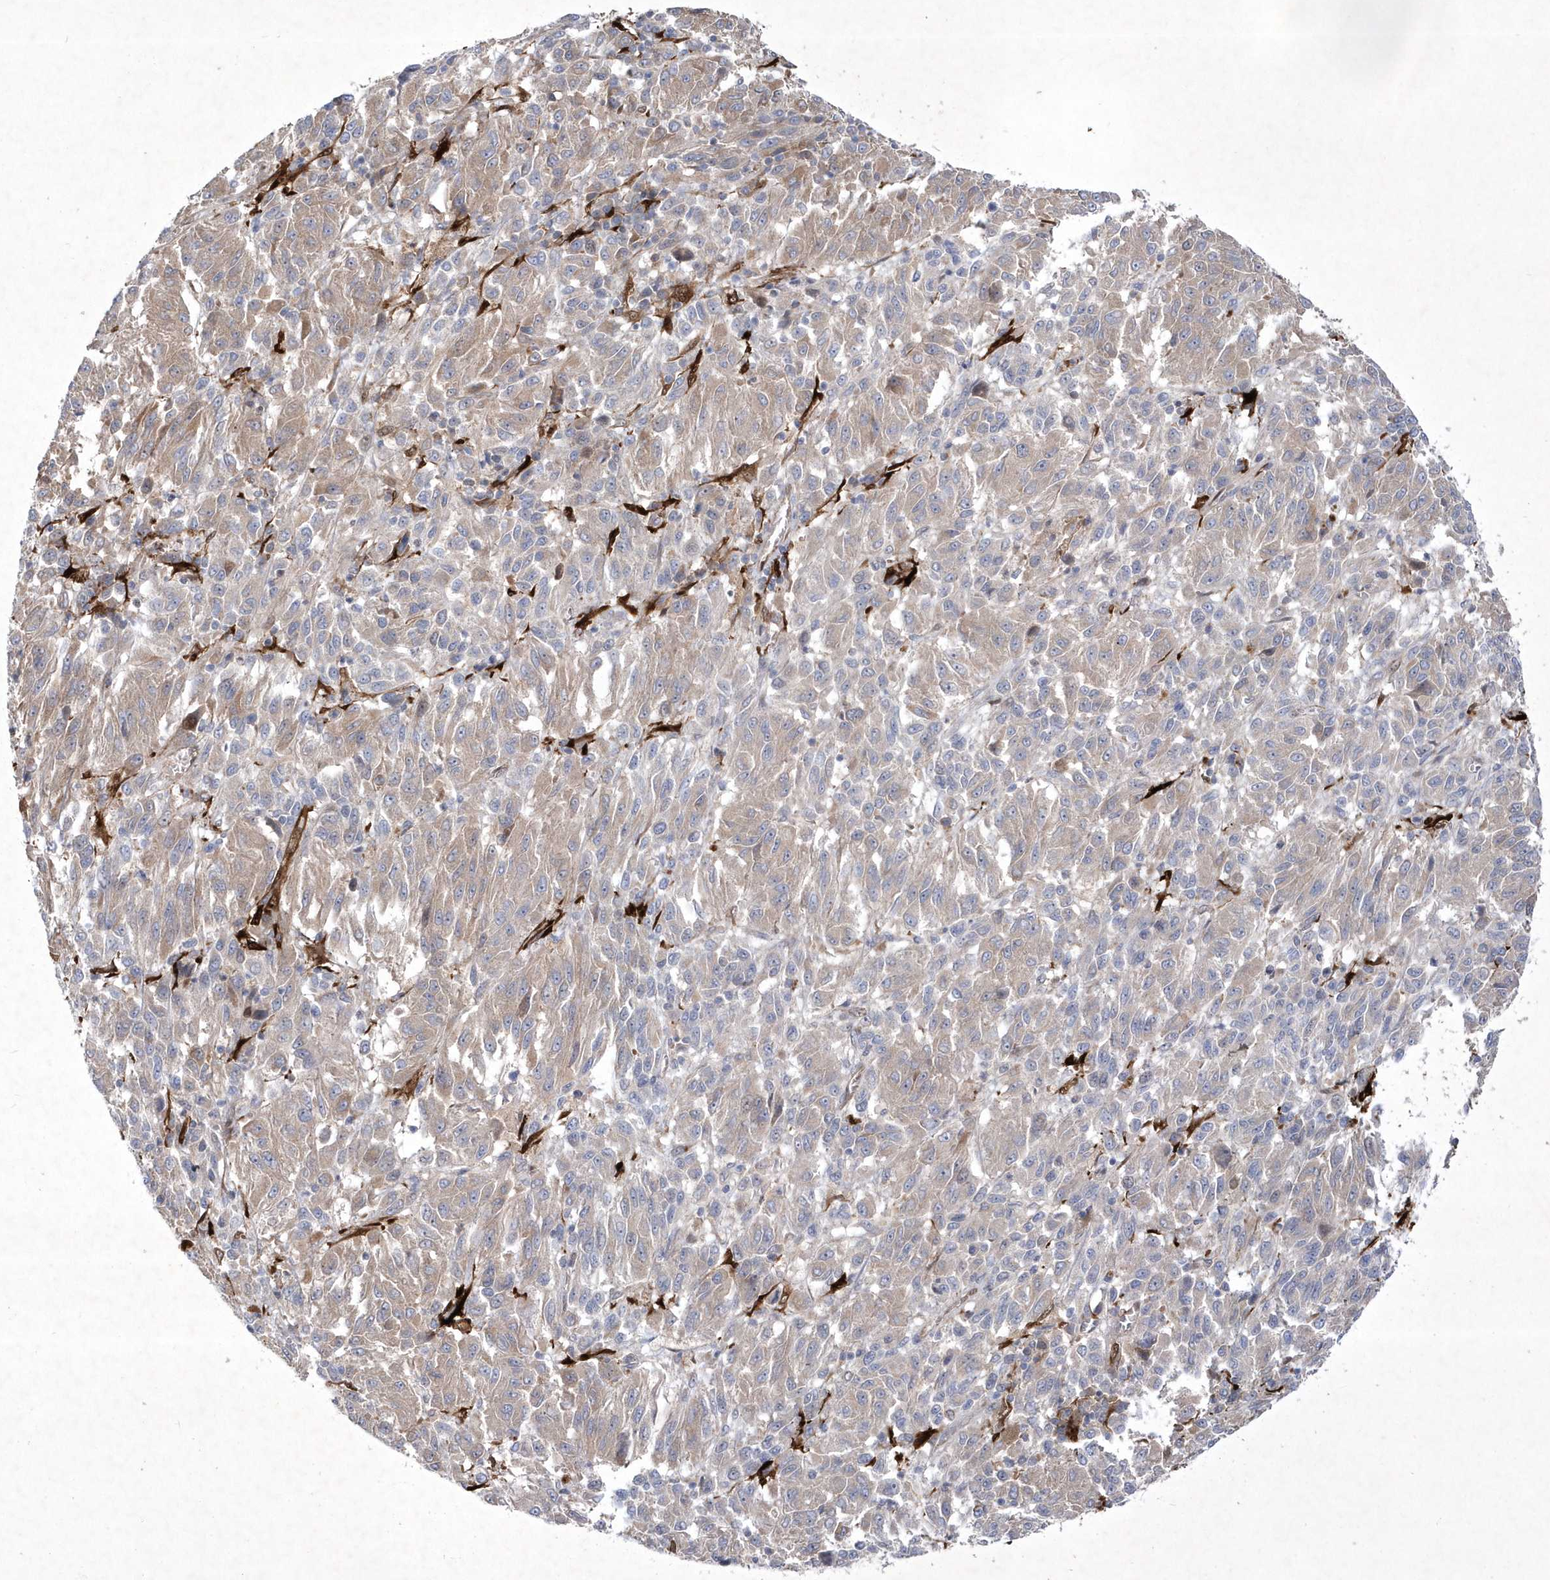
{"staining": {"intensity": "weak", "quantity": "25%-75%", "location": "cytoplasmic/membranous"}, "tissue": "melanoma", "cell_type": "Tumor cells", "image_type": "cancer", "snomed": [{"axis": "morphology", "description": "Malignant melanoma, Metastatic site"}, {"axis": "topography", "description": "Lung"}], "caption": "Immunohistochemical staining of melanoma reveals weak cytoplasmic/membranous protein expression in approximately 25%-75% of tumor cells.", "gene": "DSPP", "patient": {"sex": "male", "age": 64}}